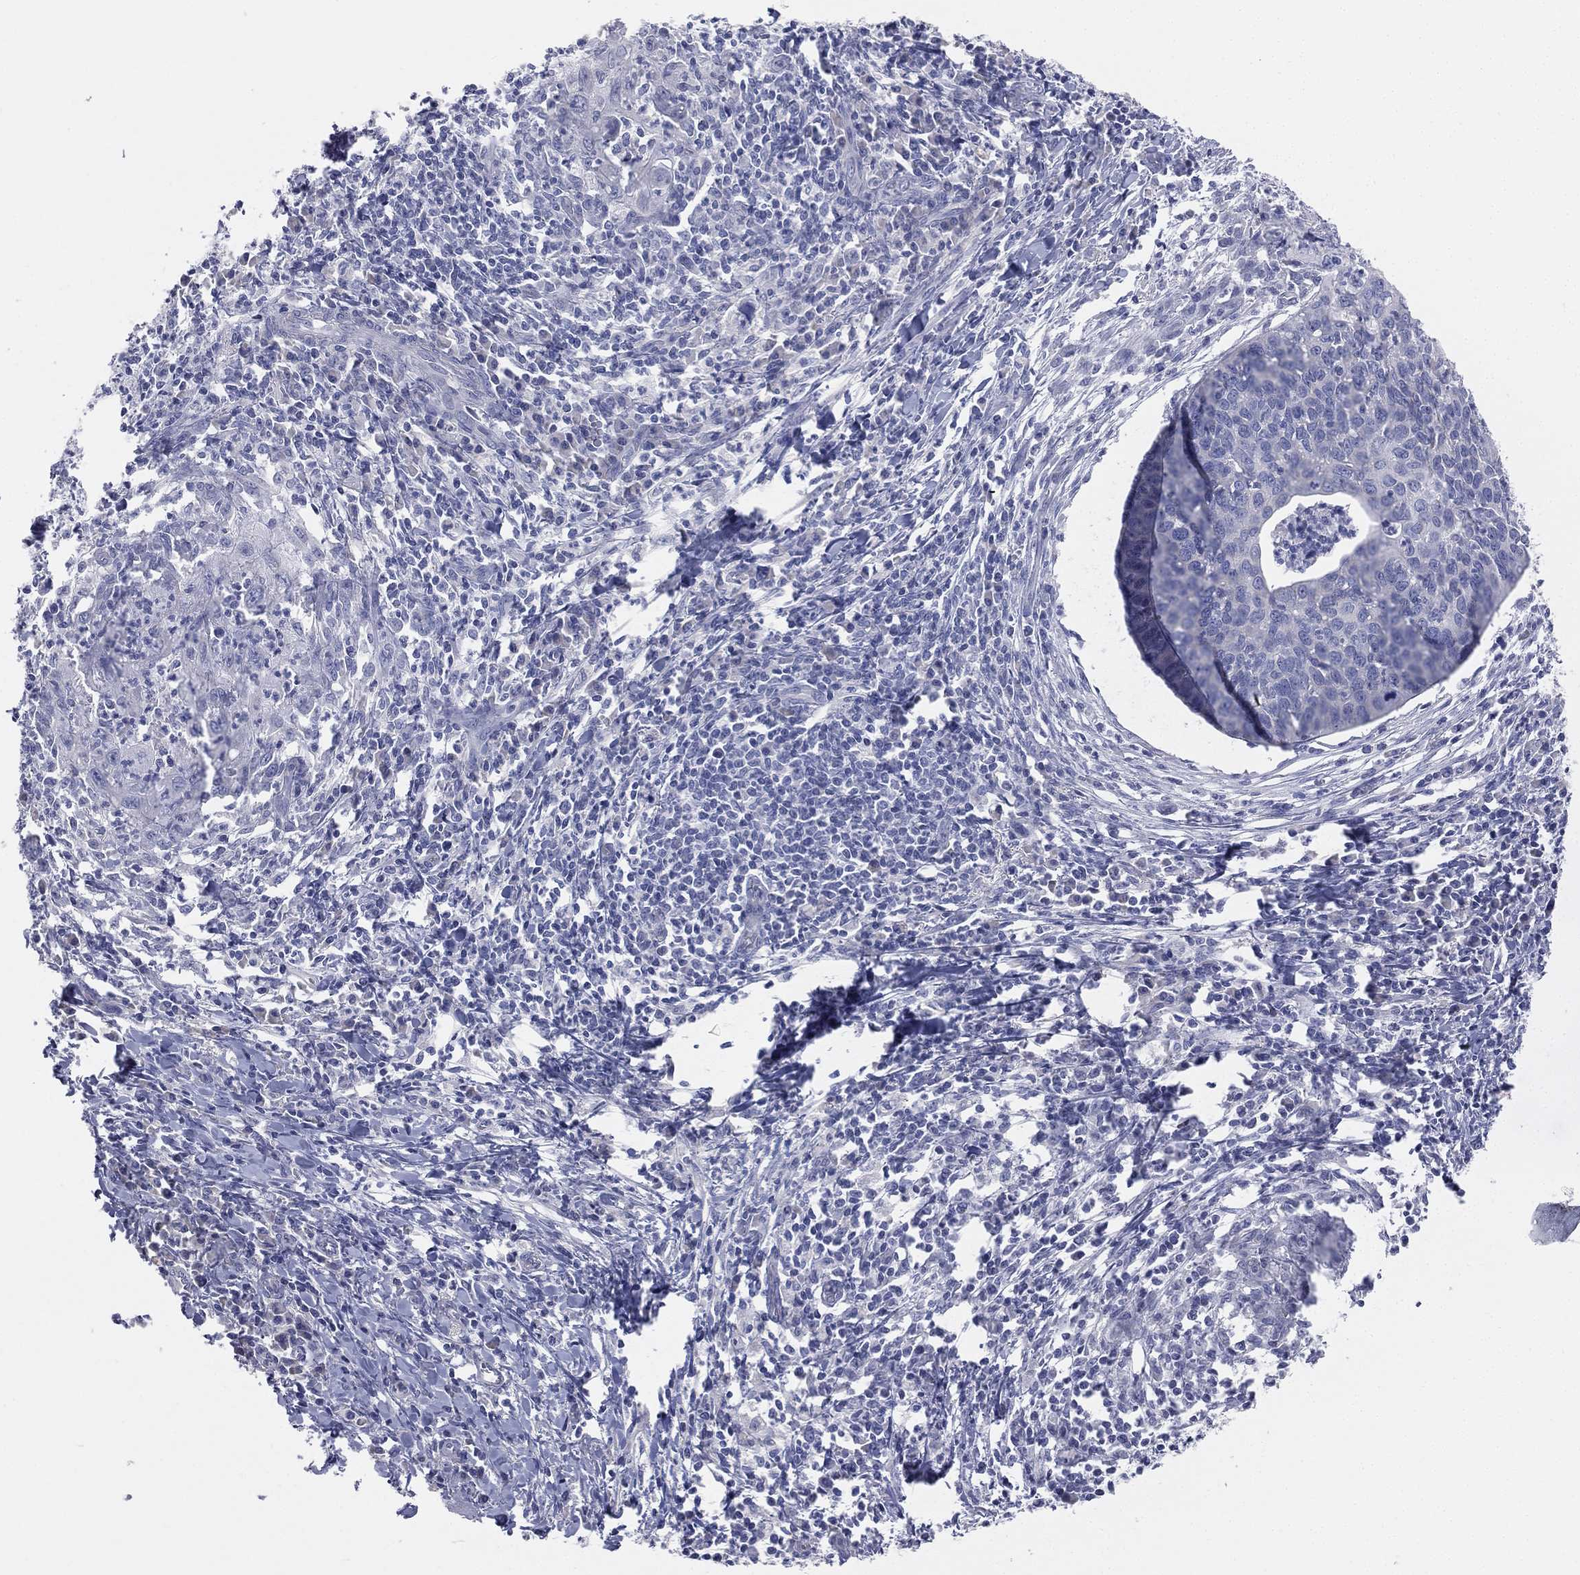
{"staining": {"intensity": "negative", "quantity": "none", "location": "none"}, "tissue": "cervical cancer", "cell_type": "Tumor cells", "image_type": "cancer", "snomed": [{"axis": "morphology", "description": "Squamous cell carcinoma, NOS"}, {"axis": "topography", "description": "Cervix"}], "caption": "This is a image of IHC staining of cervical cancer, which shows no staining in tumor cells.", "gene": "STK31", "patient": {"sex": "female", "age": 26}}